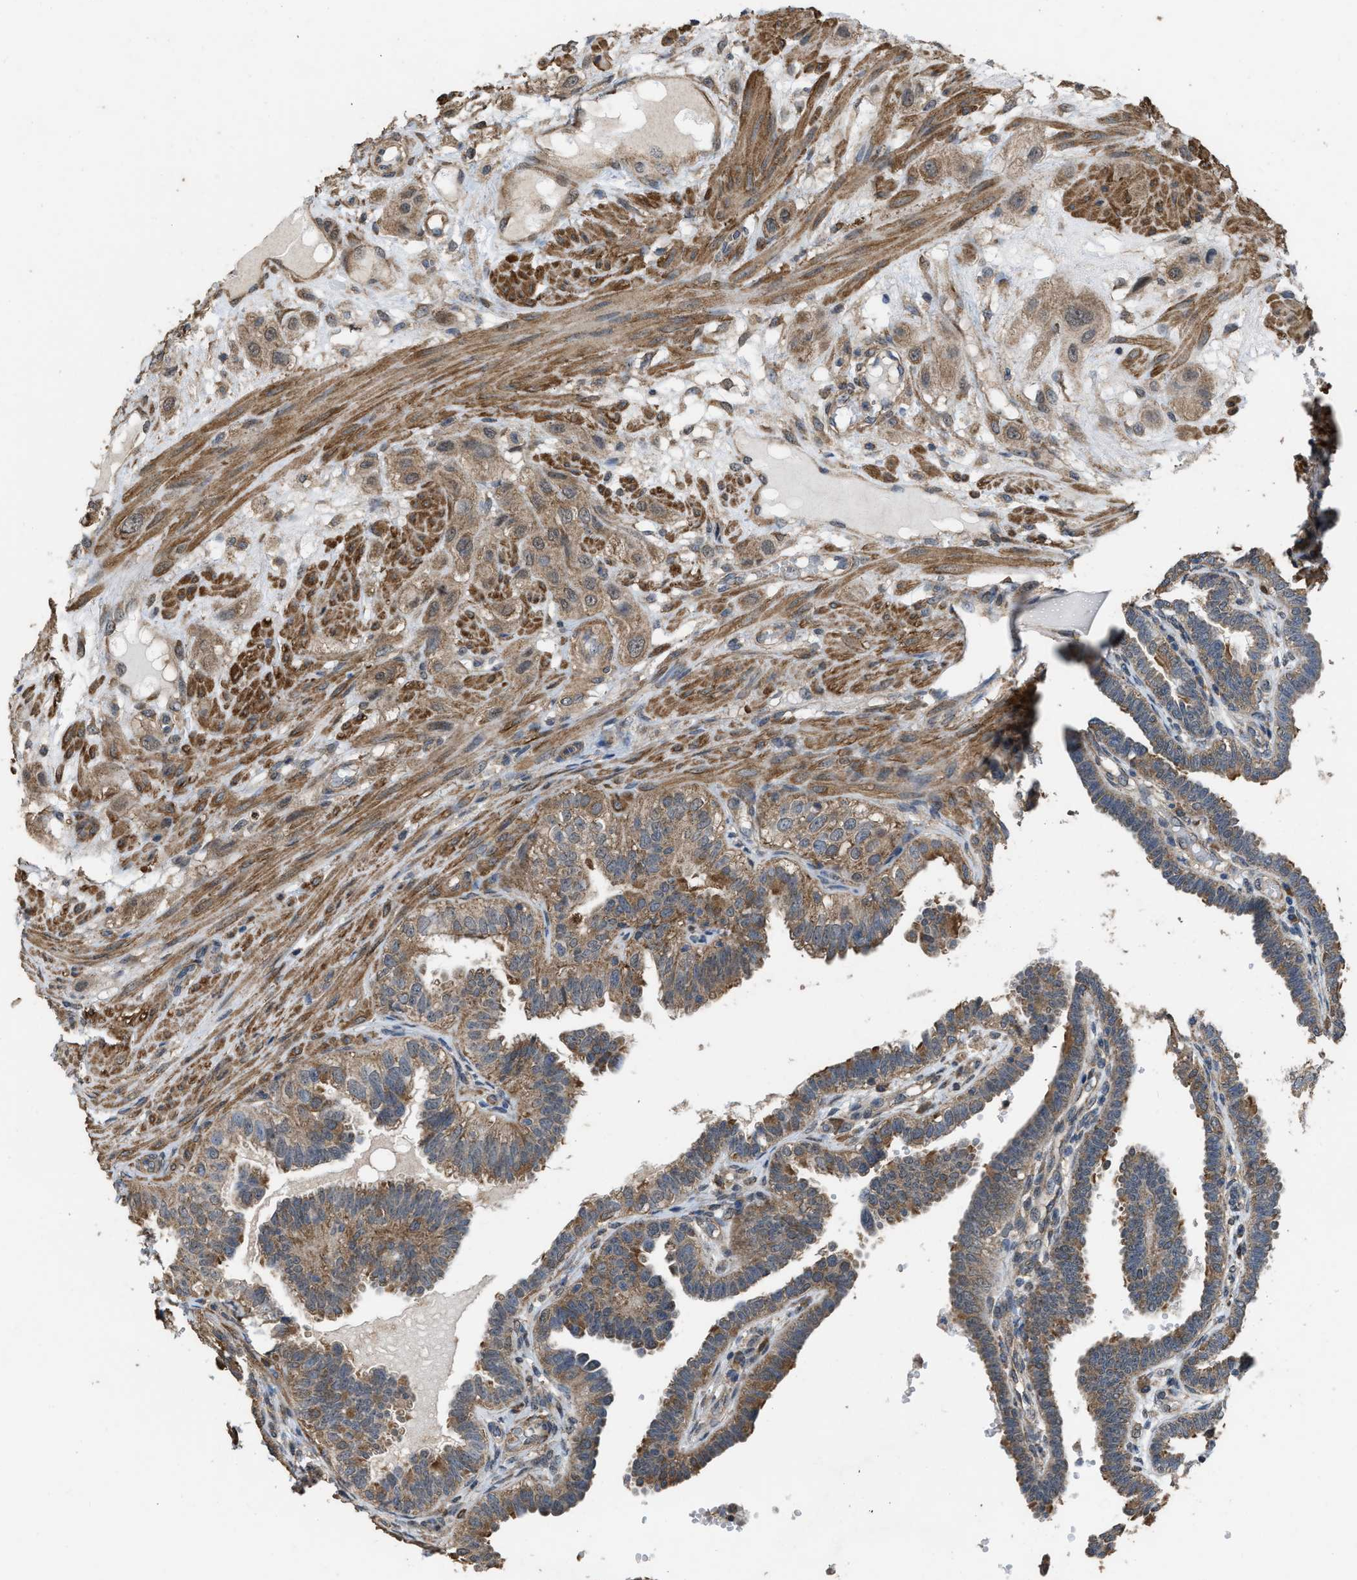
{"staining": {"intensity": "strong", "quantity": ">75%", "location": "cytoplasmic/membranous"}, "tissue": "fallopian tube", "cell_type": "Glandular cells", "image_type": "normal", "snomed": [{"axis": "morphology", "description": "Normal tissue, NOS"}, {"axis": "topography", "description": "Fallopian tube"}, {"axis": "topography", "description": "Placenta"}], "caption": "This image demonstrates IHC staining of unremarkable human fallopian tube, with high strong cytoplasmic/membranous positivity in about >75% of glandular cells.", "gene": "ARL6", "patient": {"sex": "female", "age": 34}}